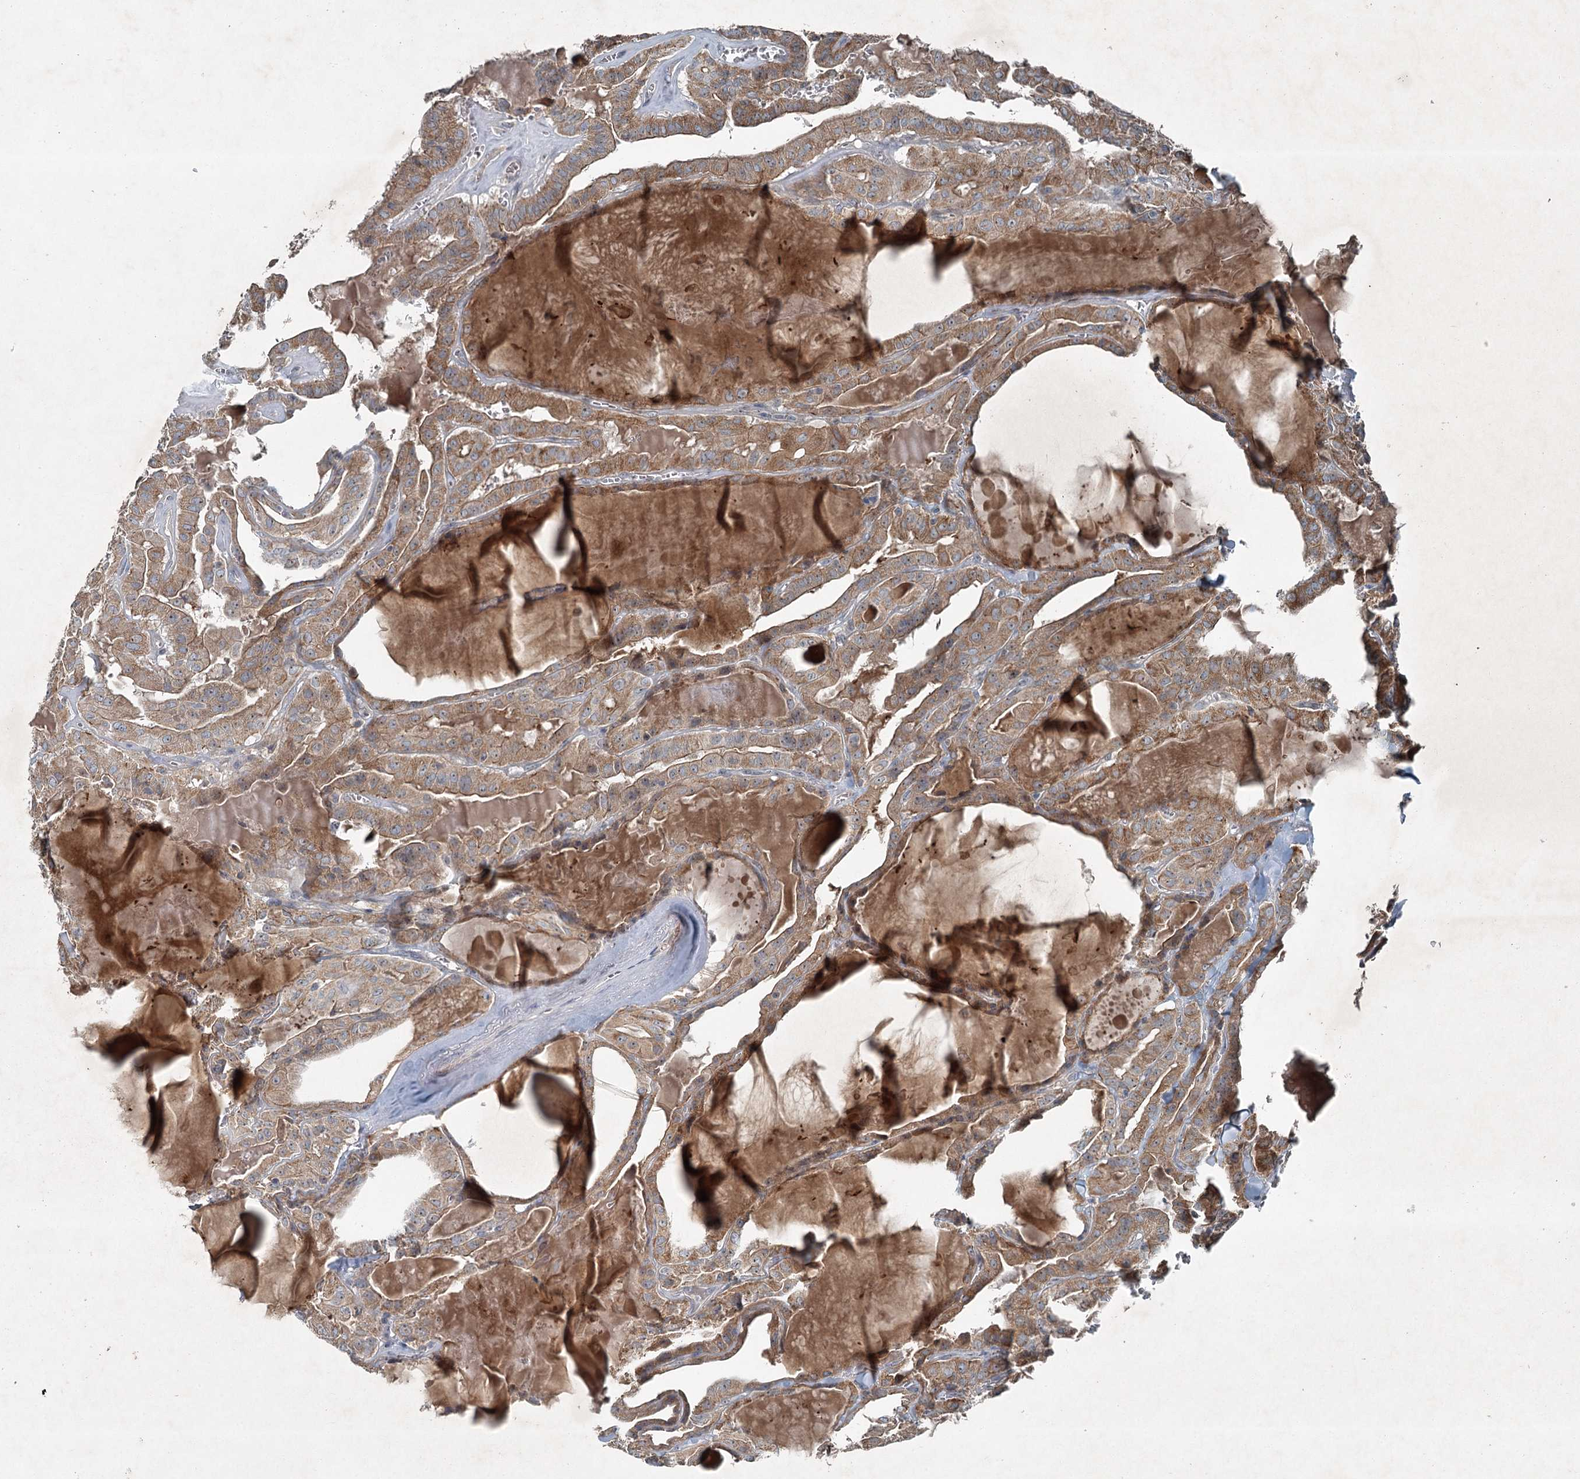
{"staining": {"intensity": "moderate", "quantity": ">75%", "location": "cytoplasmic/membranous"}, "tissue": "thyroid cancer", "cell_type": "Tumor cells", "image_type": "cancer", "snomed": [{"axis": "morphology", "description": "Papillary adenocarcinoma, NOS"}, {"axis": "topography", "description": "Thyroid gland"}], "caption": "IHC (DAB (3,3'-diaminobenzidine)) staining of human thyroid papillary adenocarcinoma reveals moderate cytoplasmic/membranous protein expression in about >75% of tumor cells.", "gene": "CHCHD5", "patient": {"sex": "male", "age": 52}}